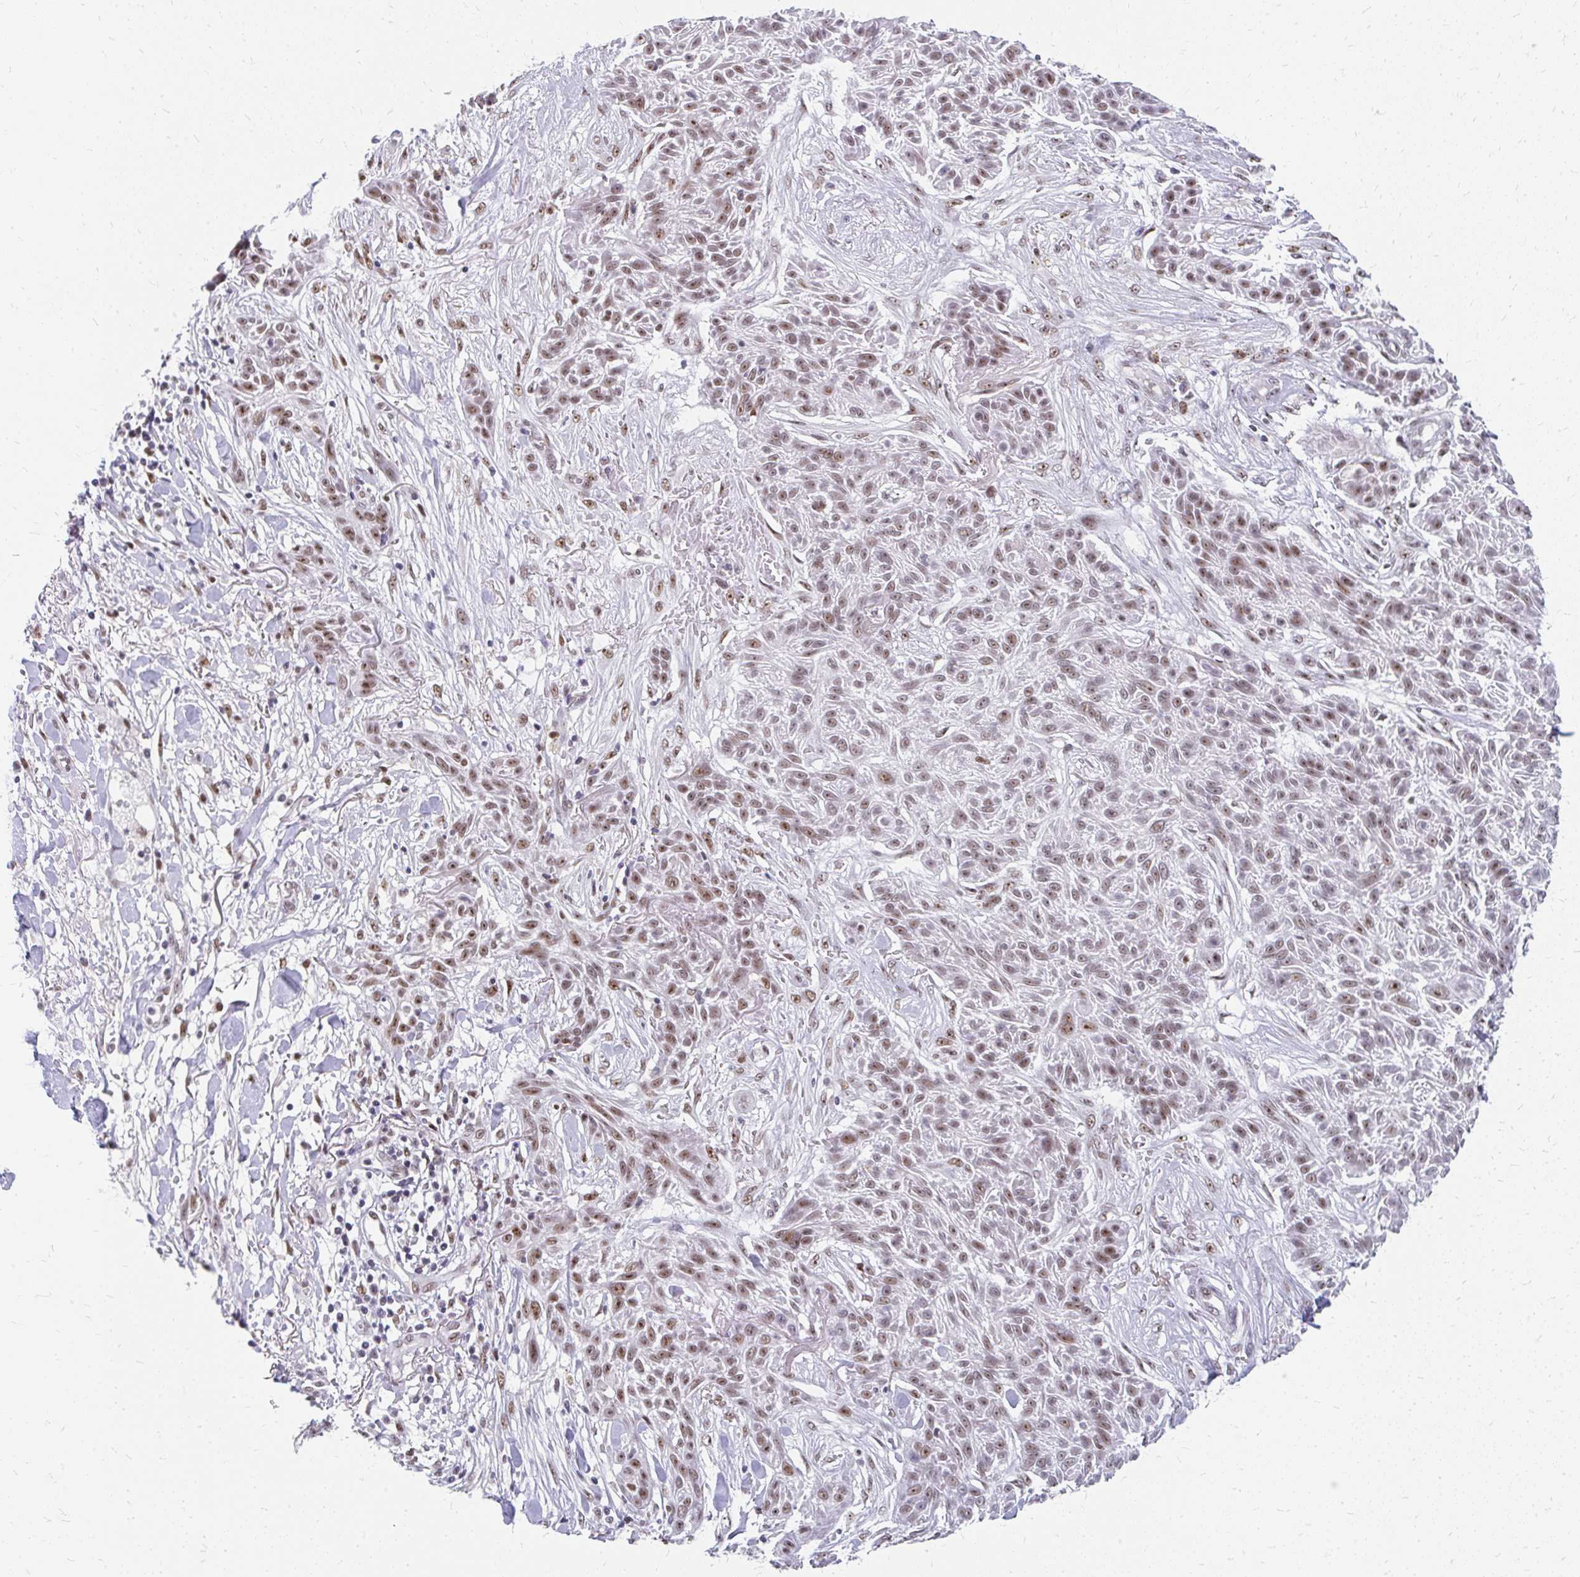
{"staining": {"intensity": "moderate", "quantity": ">75%", "location": "nuclear"}, "tissue": "skin cancer", "cell_type": "Tumor cells", "image_type": "cancer", "snomed": [{"axis": "morphology", "description": "Squamous cell carcinoma, NOS"}, {"axis": "topography", "description": "Skin"}], "caption": "Immunohistochemistry (IHC) (DAB (3,3'-diaminobenzidine)) staining of human squamous cell carcinoma (skin) demonstrates moderate nuclear protein staining in approximately >75% of tumor cells. (brown staining indicates protein expression, while blue staining denotes nuclei).", "gene": "GTF2H1", "patient": {"sex": "male", "age": 86}}